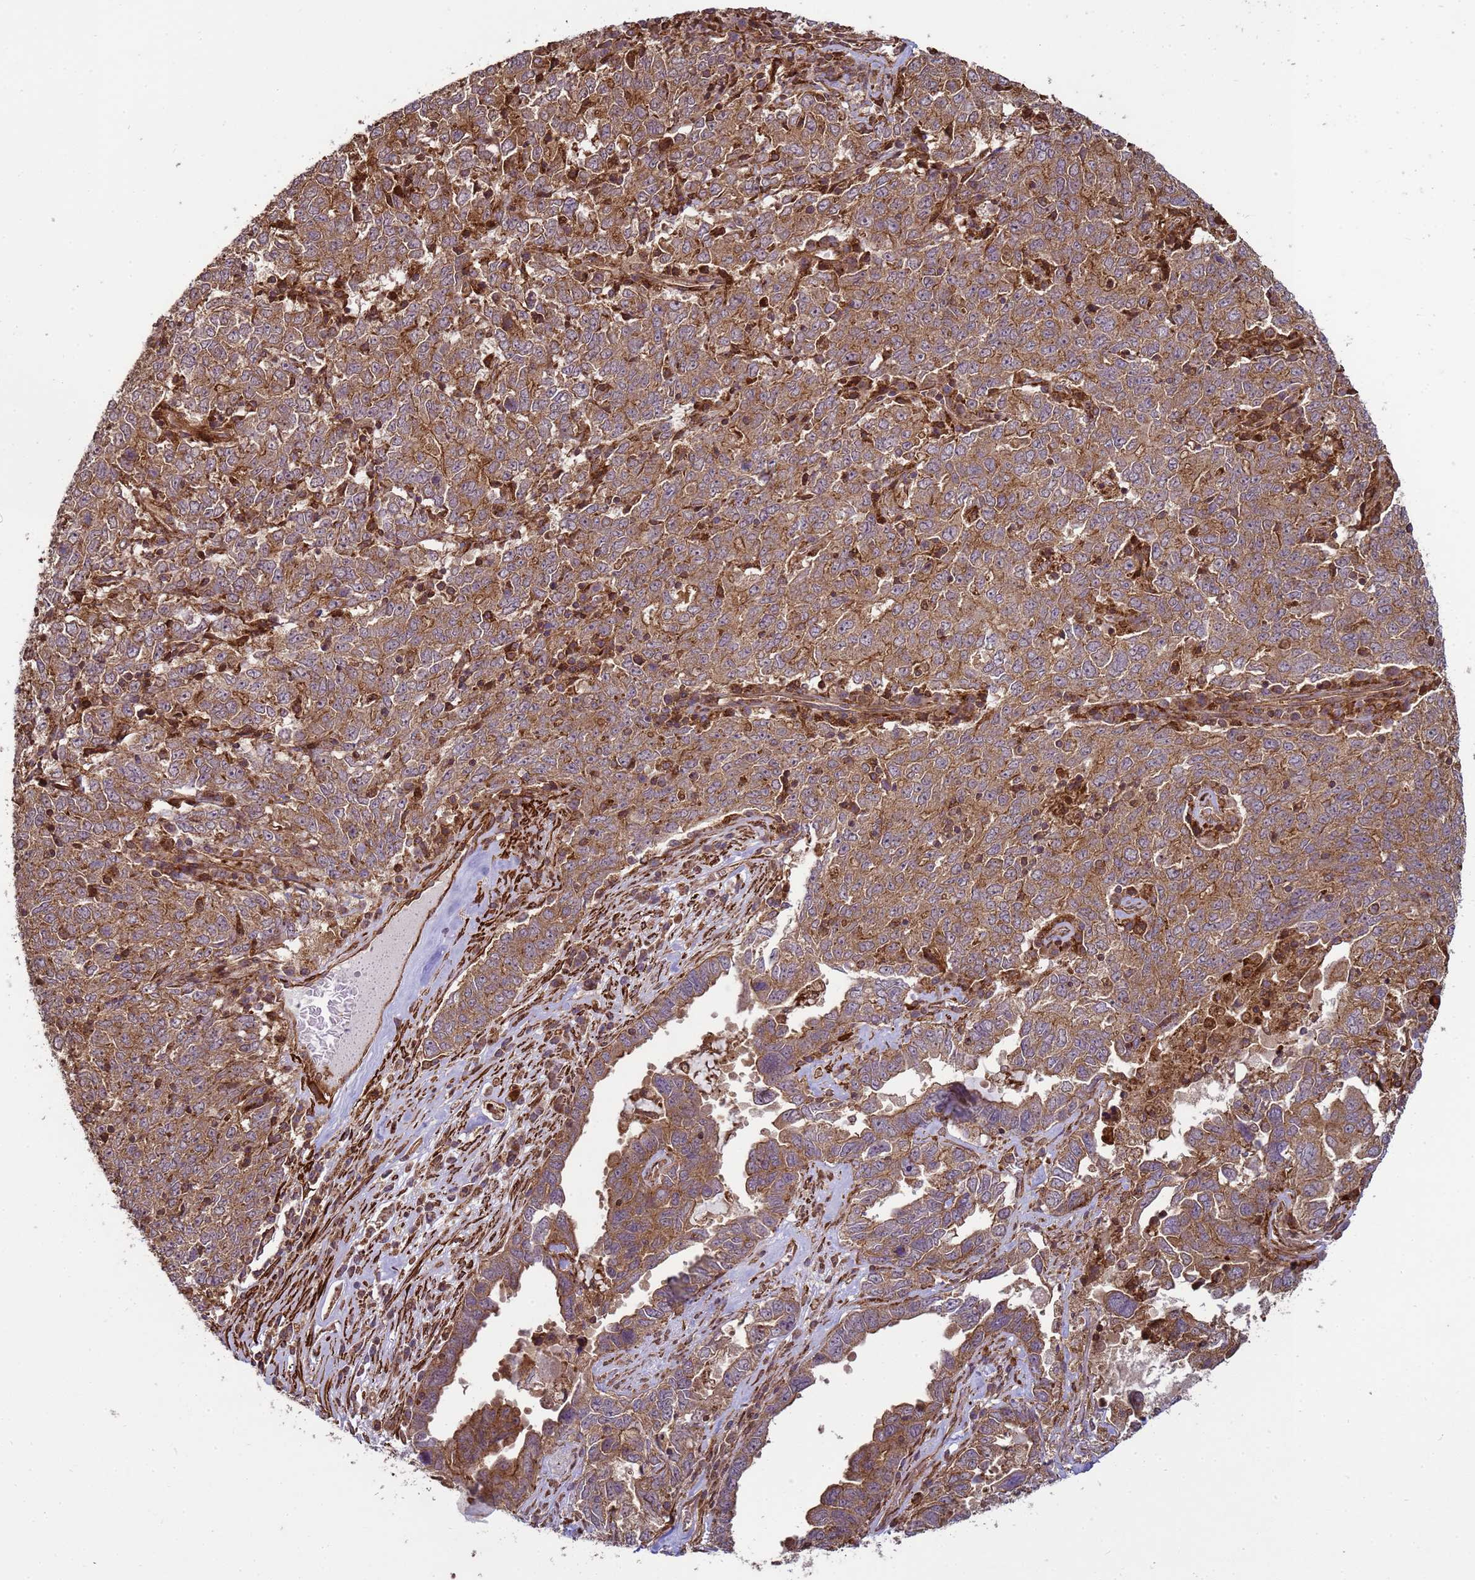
{"staining": {"intensity": "moderate", "quantity": ">75%", "location": "cytoplasmic/membranous"}, "tissue": "ovarian cancer", "cell_type": "Tumor cells", "image_type": "cancer", "snomed": [{"axis": "morphology", "description": "Carcinoma, endometroid"}, {"axis": "topography", "description": "Ovary"}], "caption": "Ovarian cancer (endometroid carcinoma) was stained to show a protein in brown. There is medium levels of moderate cytoplasmic/membranous expression in approximately >75% of tumor cells.", "gene": "CNOT1", "patient": {"sex": "female", "age": 62}}